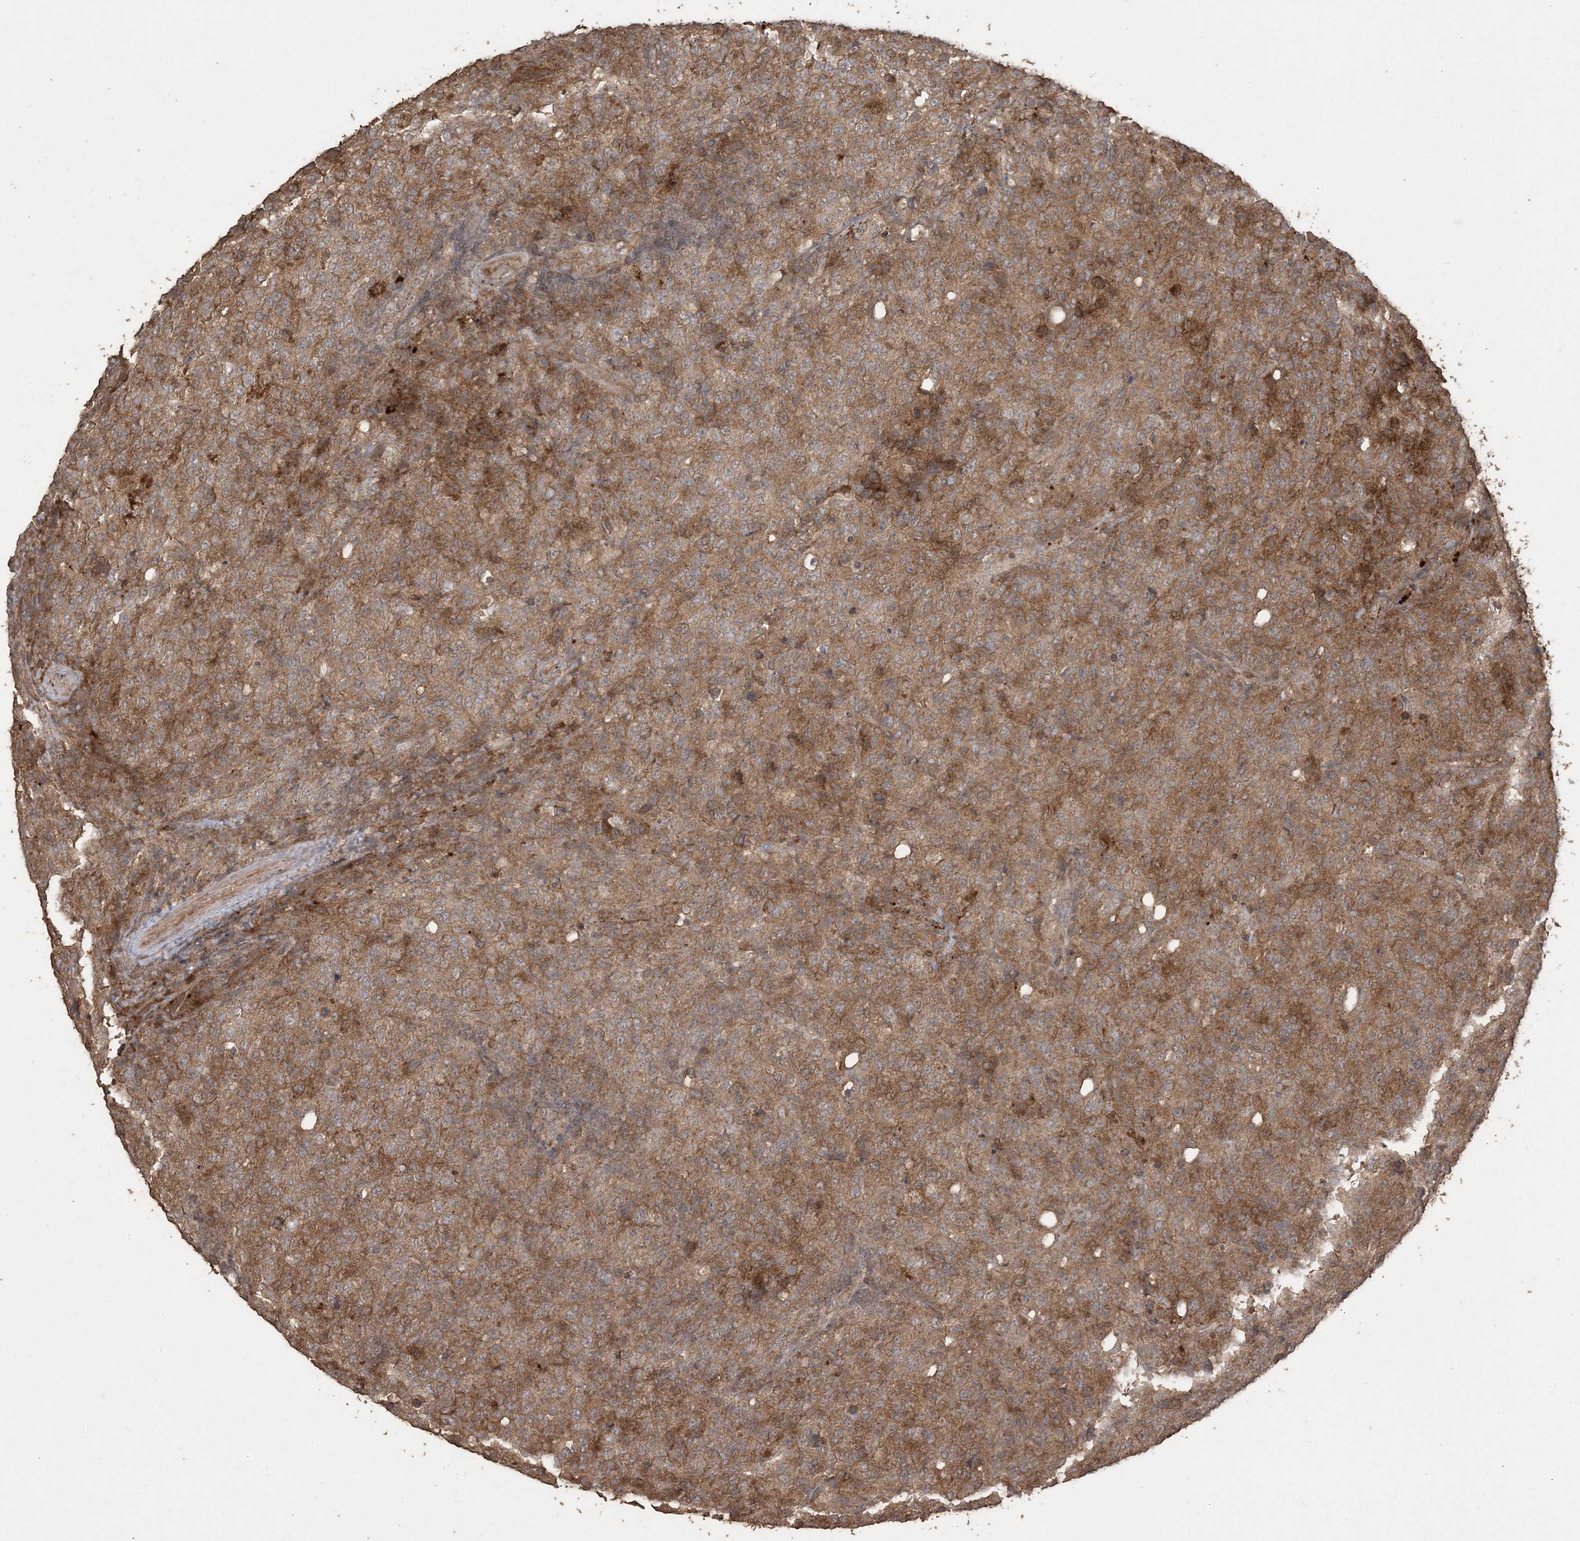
{"staining": {"intensity": "moderate", "quantity": ">75%", "location": "cytoplasmic/membranous"}, "tissue": "lymphoma", "cell_type": "Tumor cells", "image_type": "cancer", "snomed": [{"axis": "morphology", "description": "Malignant lymphoma, non-Hodgkin's type, High grade"}, {"axis": "topography", "description": "Tonsil"}], "caption": "Malignant lymphoma, non-Hodgkin's type (high-grade) stained with a brown dye reveals moderate cytoplasmic/membranous positive expression in about >75% of tumor cells.", "gene": "EFCAB8", "patient": {"sex": "female", "age": 36}}